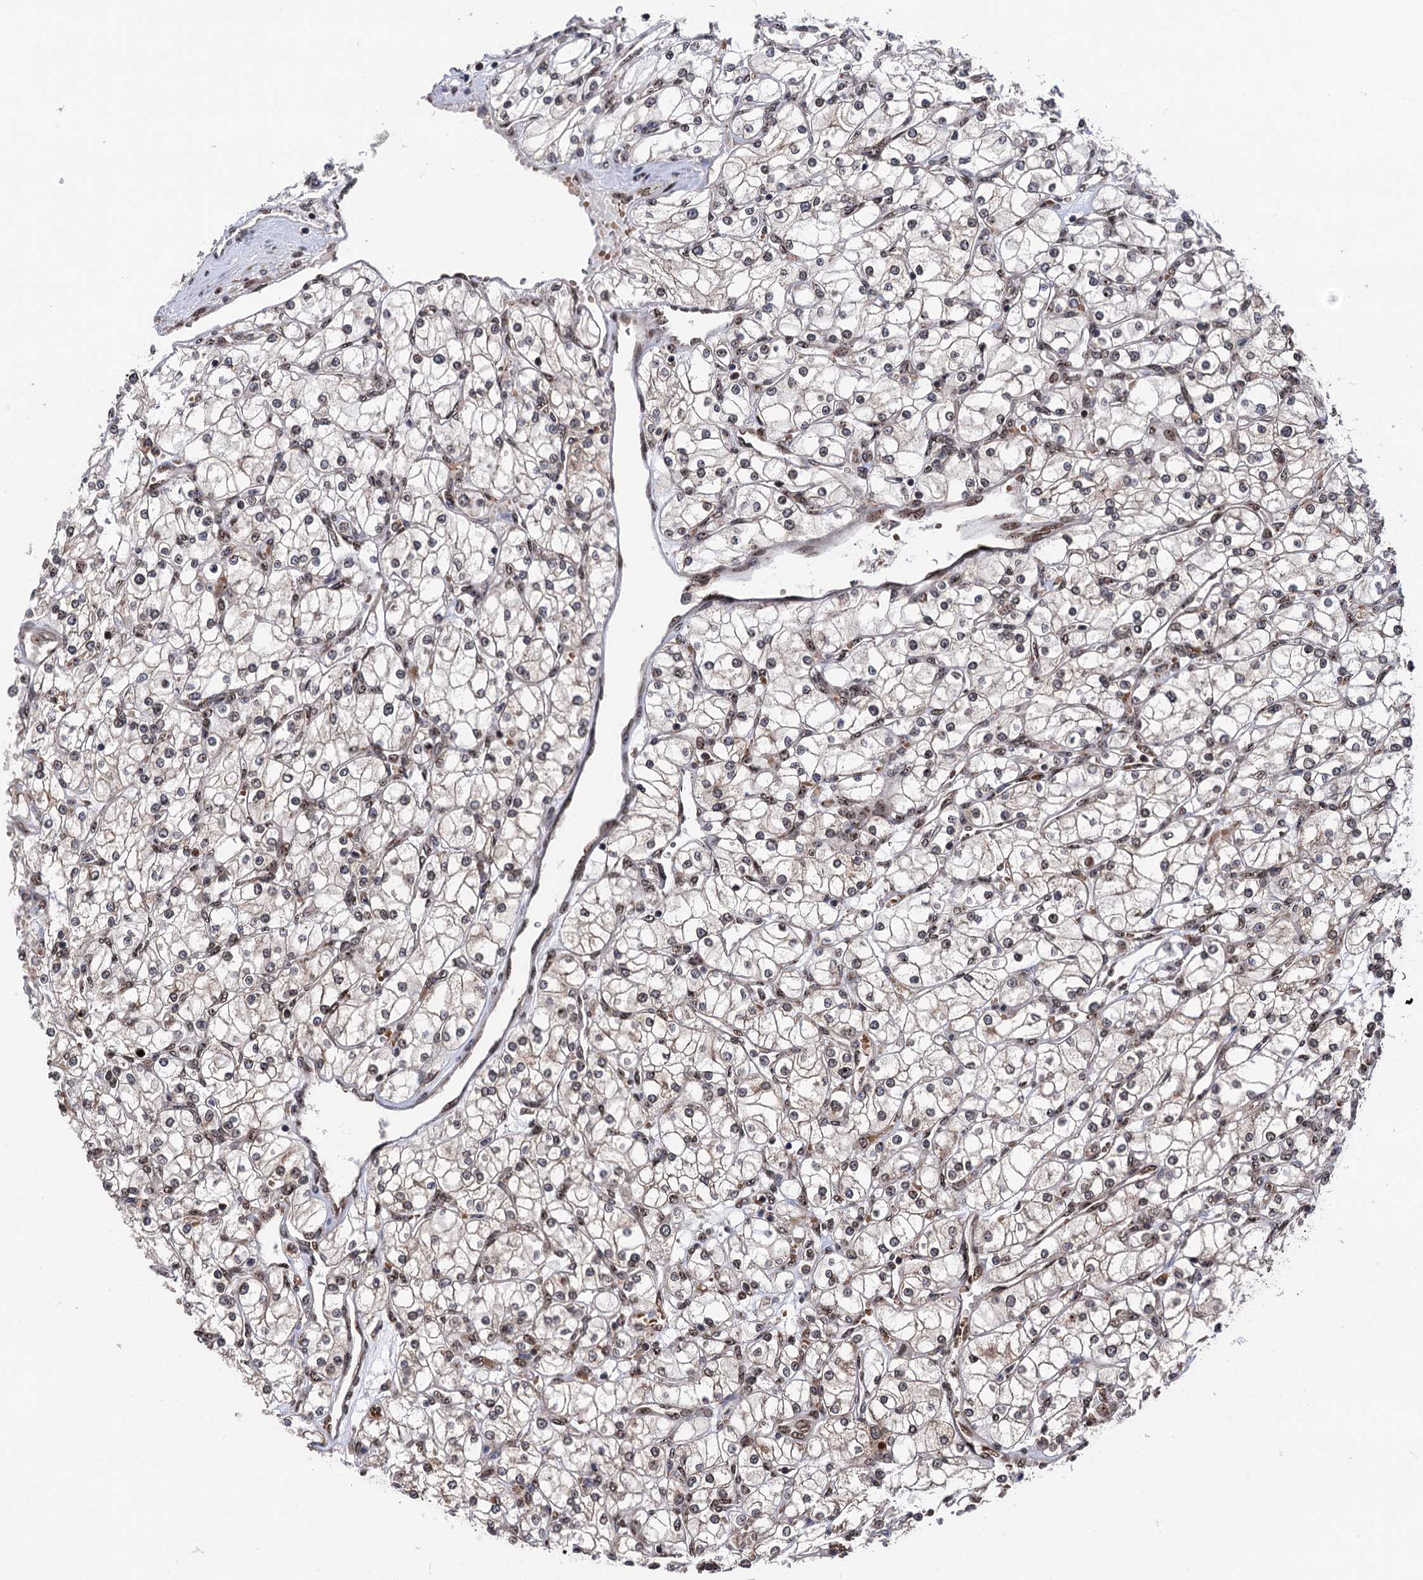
{"staining": {"intensity": "weak", "quantity": ">75%", "location": "nuclear"}, "tissue": "renal cancer", "cell_type": "Tumor cells", "image_type": "cancer", "snomed": [{"axis": "morphology", "description": "Adenocarcinoma, NOS"}, {"axis": "topography", "description": "Kidney"}], "caption": "About >75% of tumor cells in human renal adenocarcinoma demonstrate weak nuclear protein staining as visualized by brown immunohistochemical staining.", "gene": "MESD", "patient": {"sex": "male", "age": 80}}